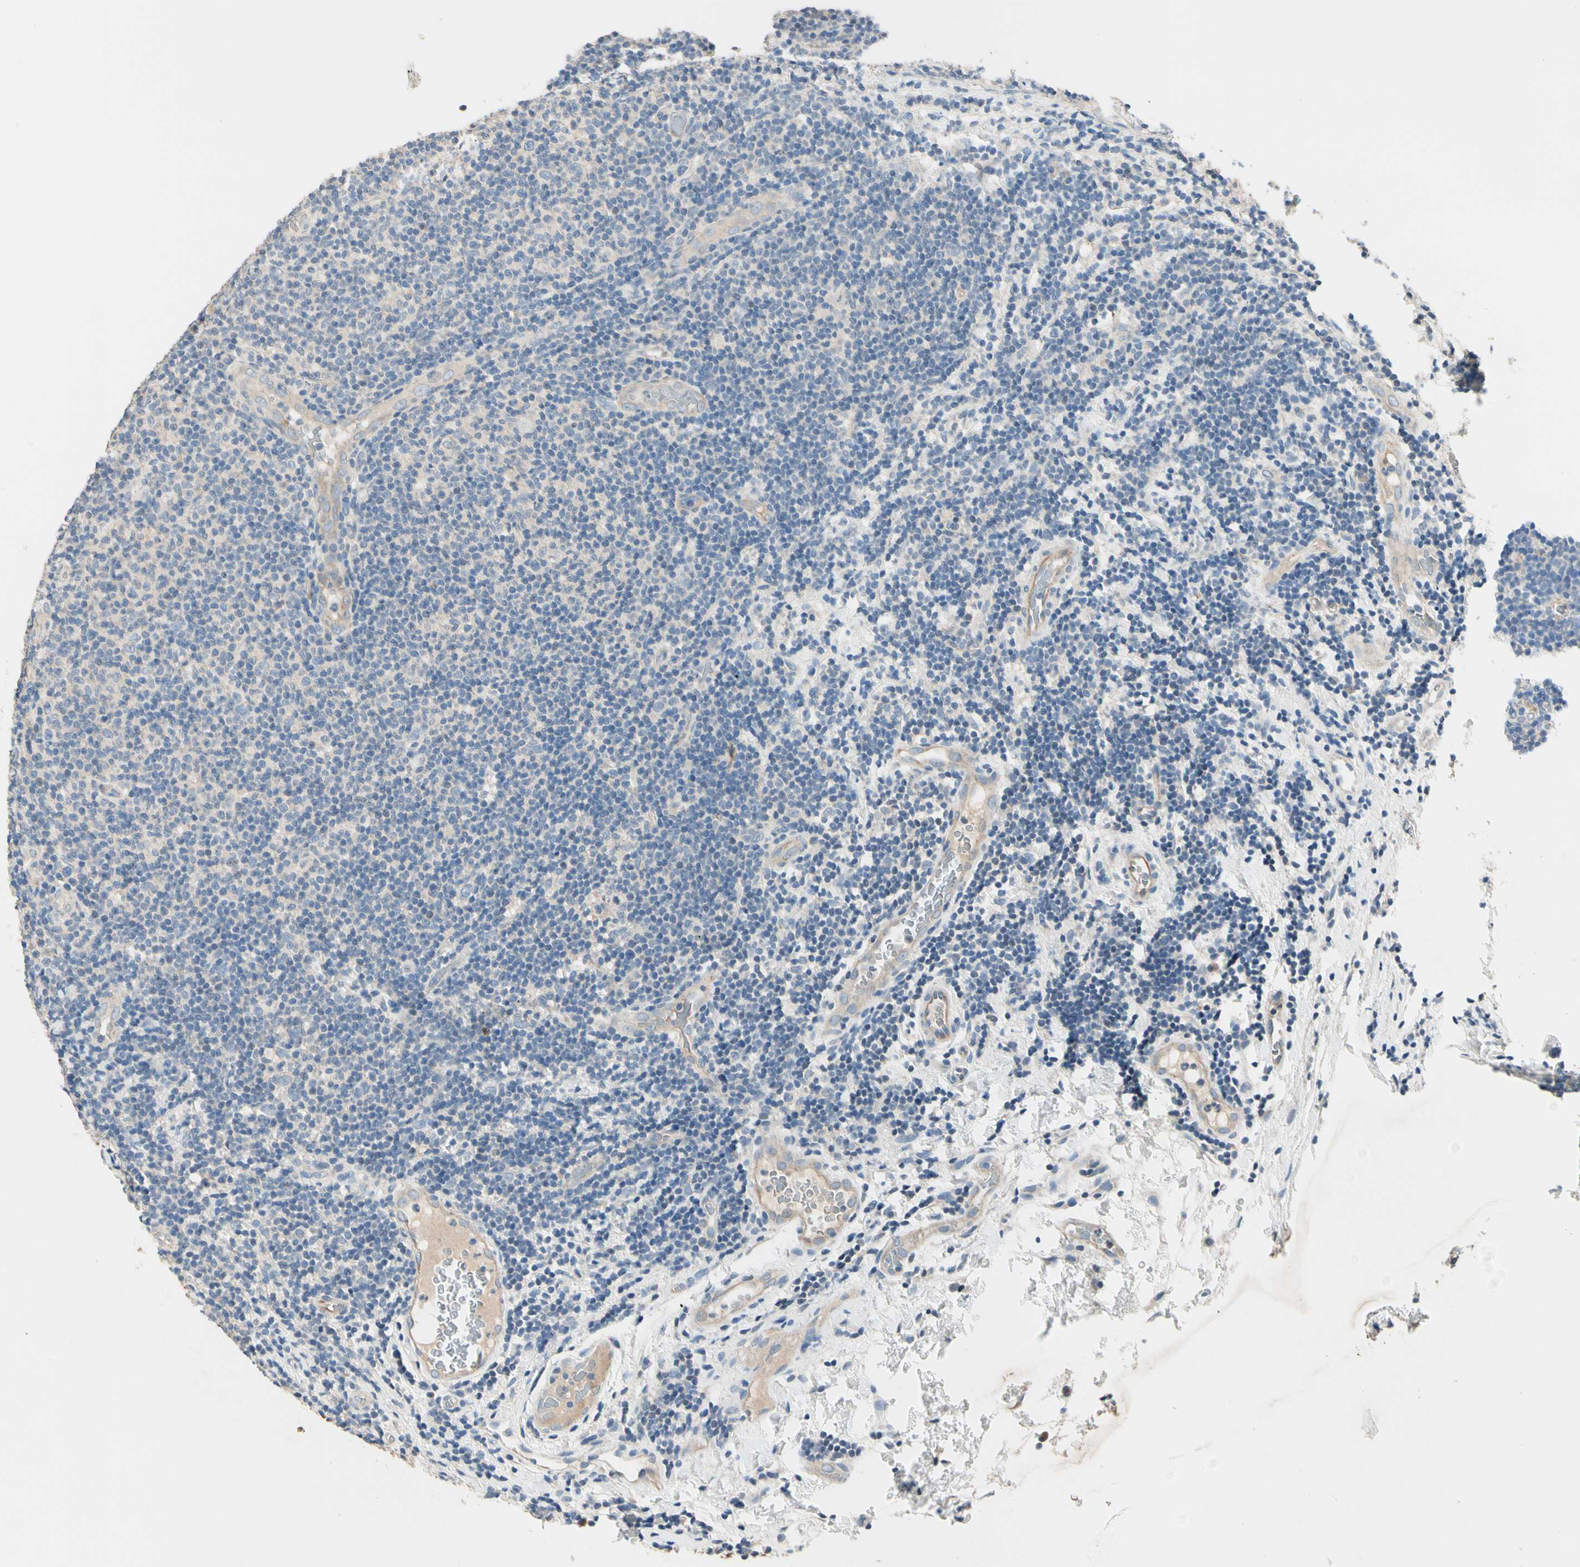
{"staining": {"intensity": "negative", "quantity": "none", "location": "none"}, "tissue": "lymphoma", "cell_type": "Tumor cells", "image_type": "cancer", "snomed": [{"axis": "morphology", "description": "Malignant lymphoma, non-Hodgkin's type, Low grade"}, {"axis": "topography", "description": "Lymph node"}], "caption": "This is a image of IHC staining of lymphoma, which shows no positivity in tumor cells.", "gene": "GPR153", "patient": {"sex": "male", "age": 83}}